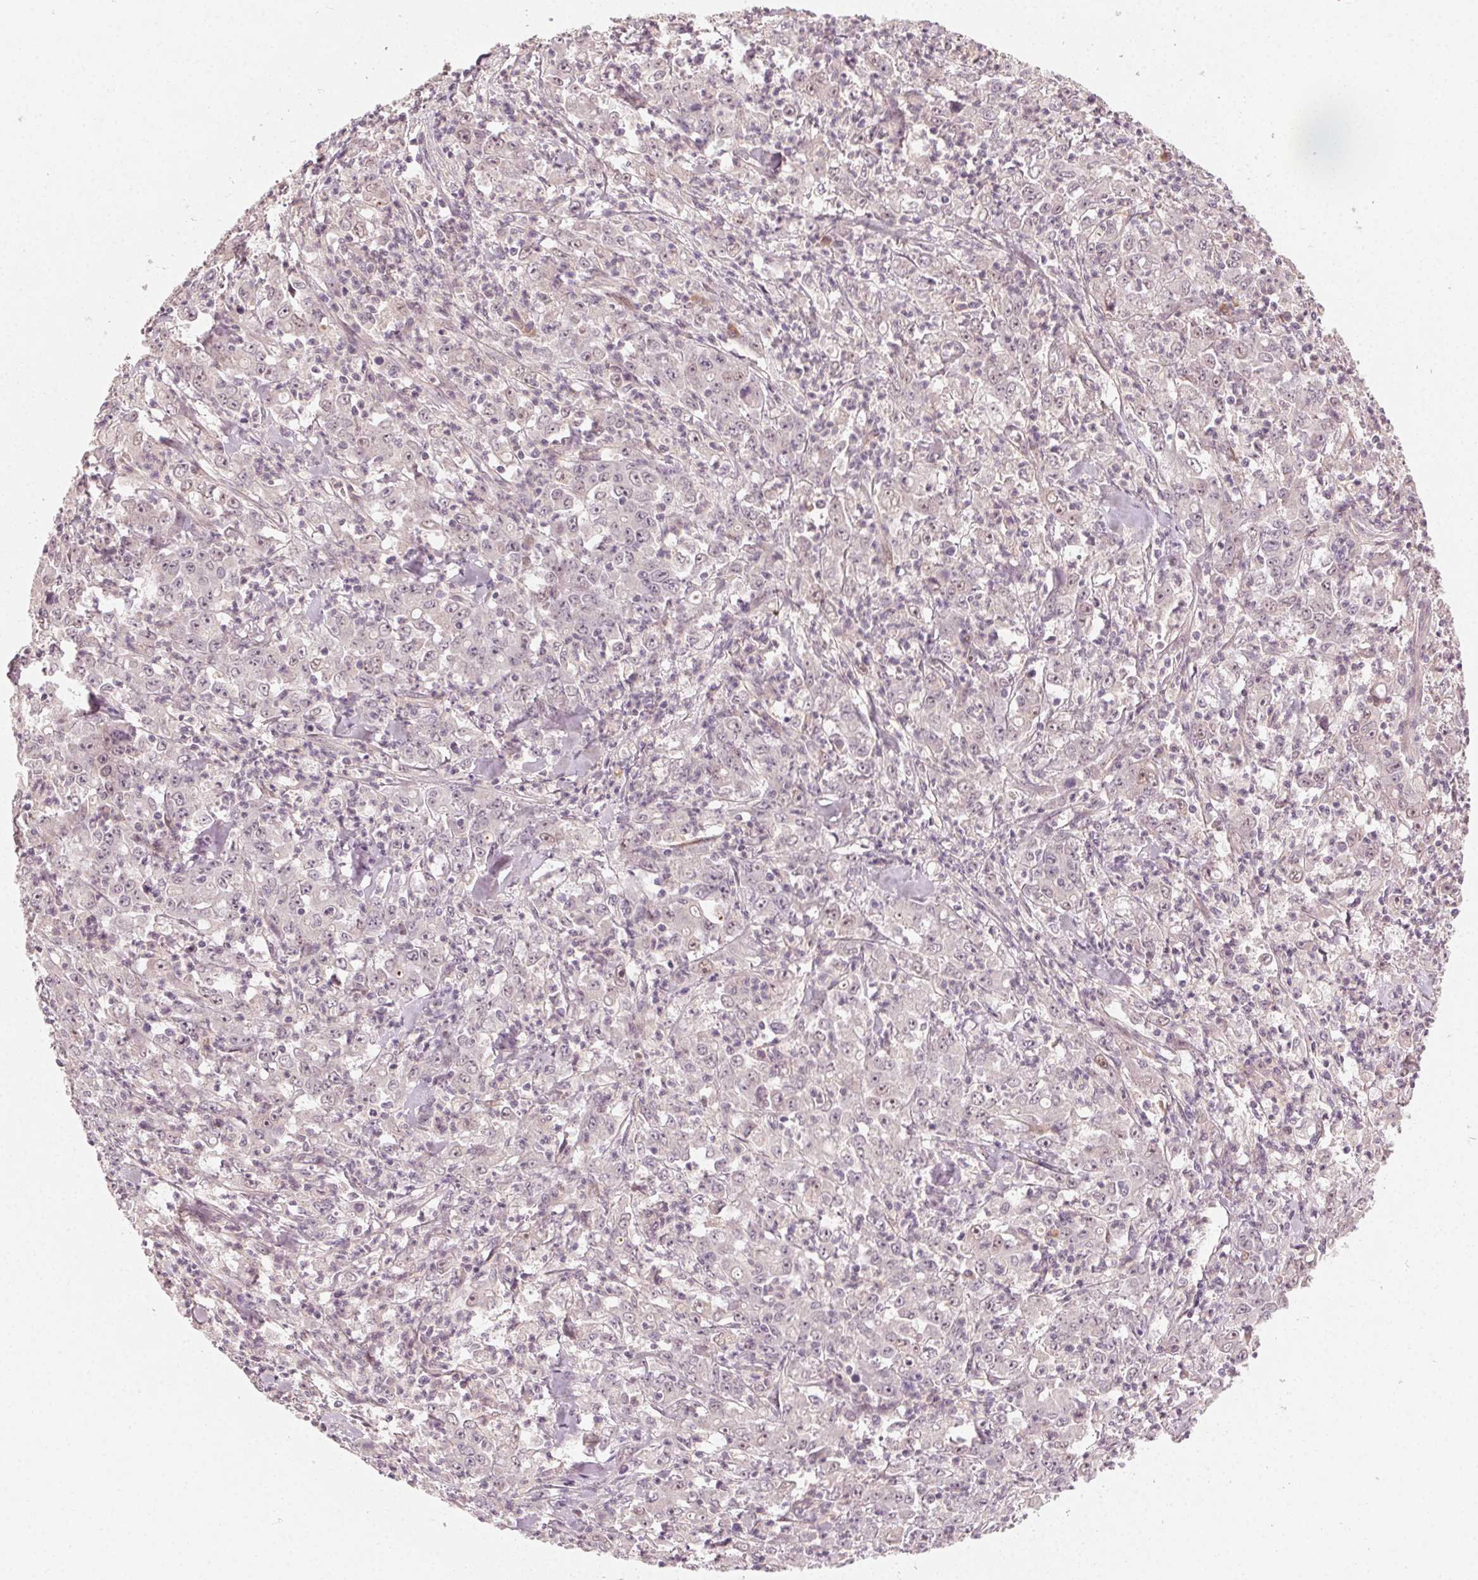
{"staining": {"intensity": "negative", "quantity": "none", "location": "none"}, "tissue": "stomach cancer", "cell_type": "Tumor cells", "image_type": "cancer", "snomed": [{"axis": "morphology", "description": "Adenocarcinoma, NOS"}, {"axis": "topography", "description": "Stomach, lower"}], "caption": "High magnification brightfield microscopy of adenocarcinoma (stomach) stained with DAB (brown) and counterstained with hematoxylin (blue): tumor cells show no significant staining.", "gene": "TUB", "patient": {"sex": "female", "age": 71}}